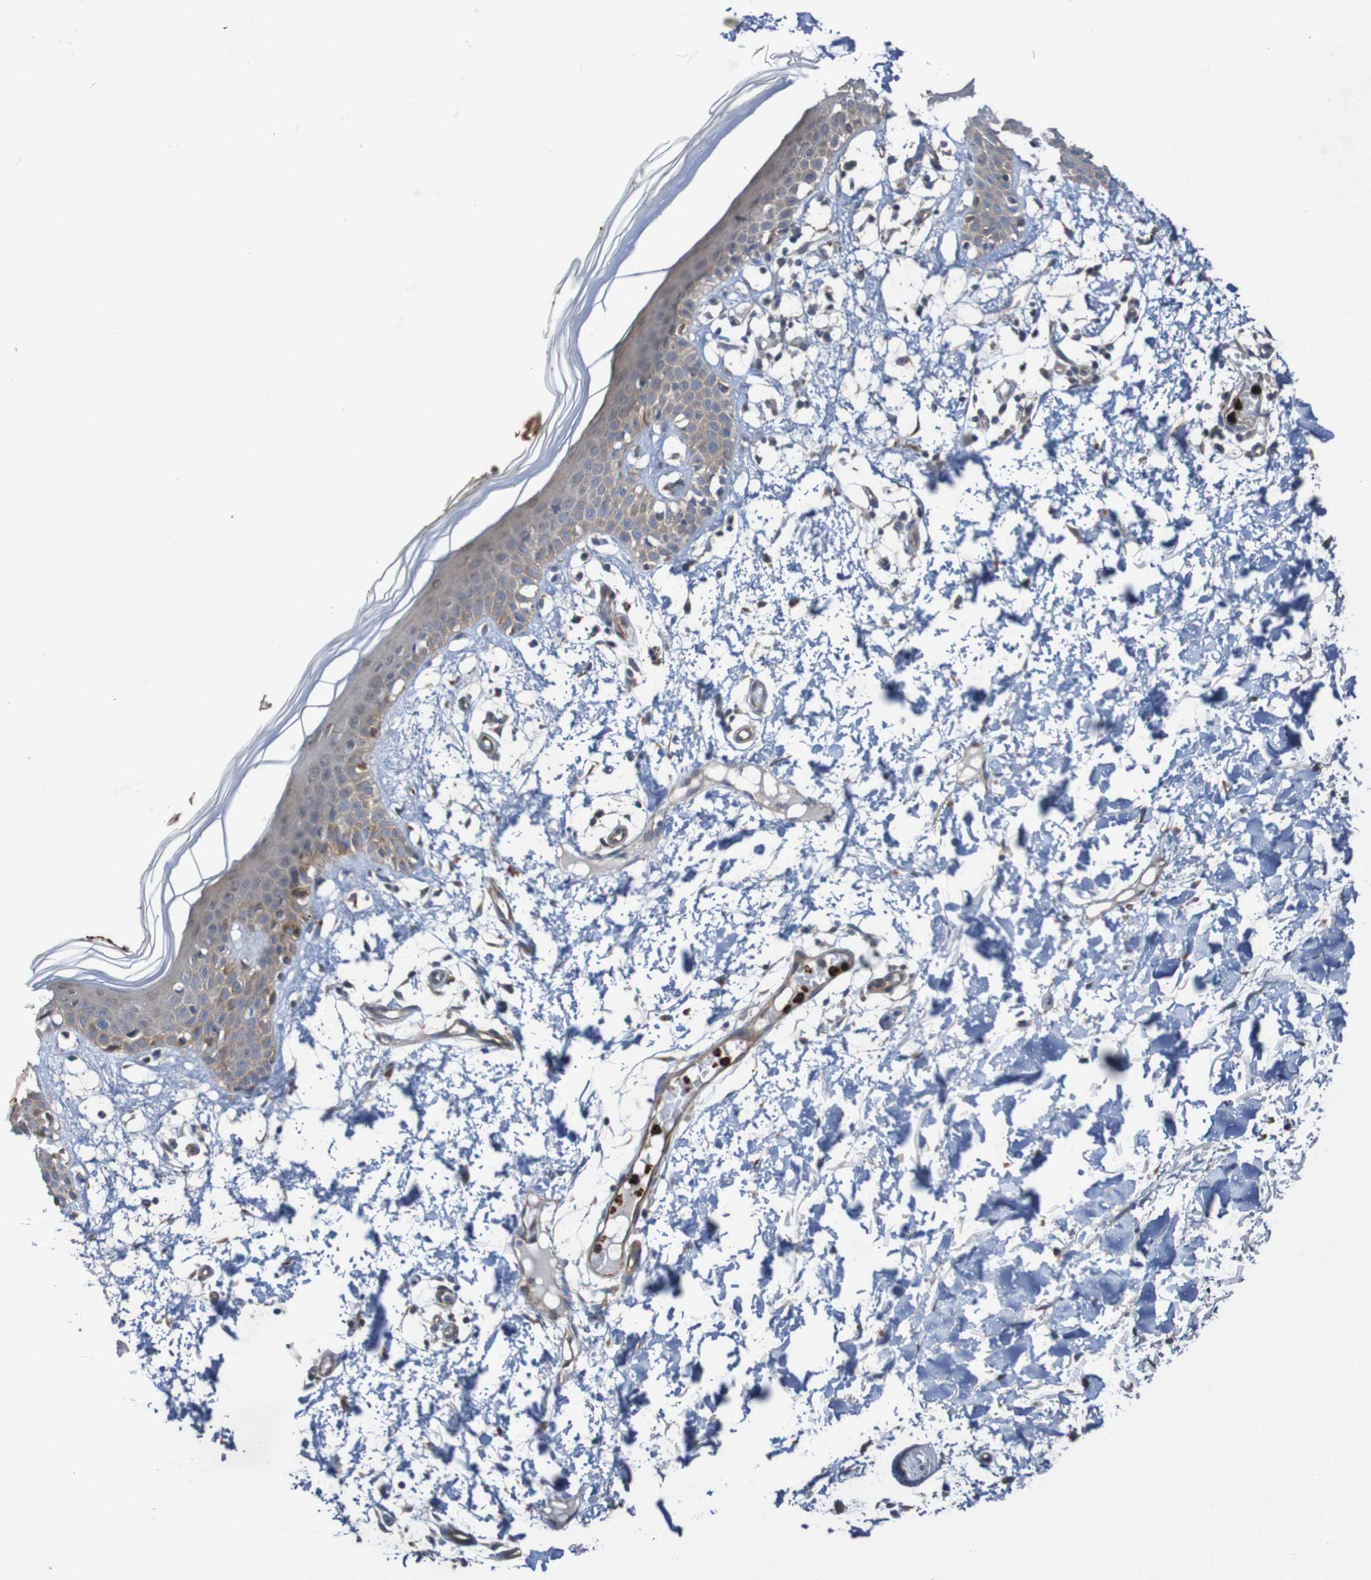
{"staining": {"intensity": "weak", "quantity": "25%-75%", "location": "cytoplasmic/membranous"}, "tissue": "skin", "cell_type": "Fibroblasts", "image_type": "normal", "snomed": [{"axis": "morphology", "description": "Normal tissue, NOS"}, {"axis": "topography", "description": "Skin"}], "caption": "A brown stain labels weak cytoplasmic/membranous staining of a protein in fibroblasts of unremarkable skin.", "gene": "ST8SIA6", "patient": {"sex": "male", "age": 53}}